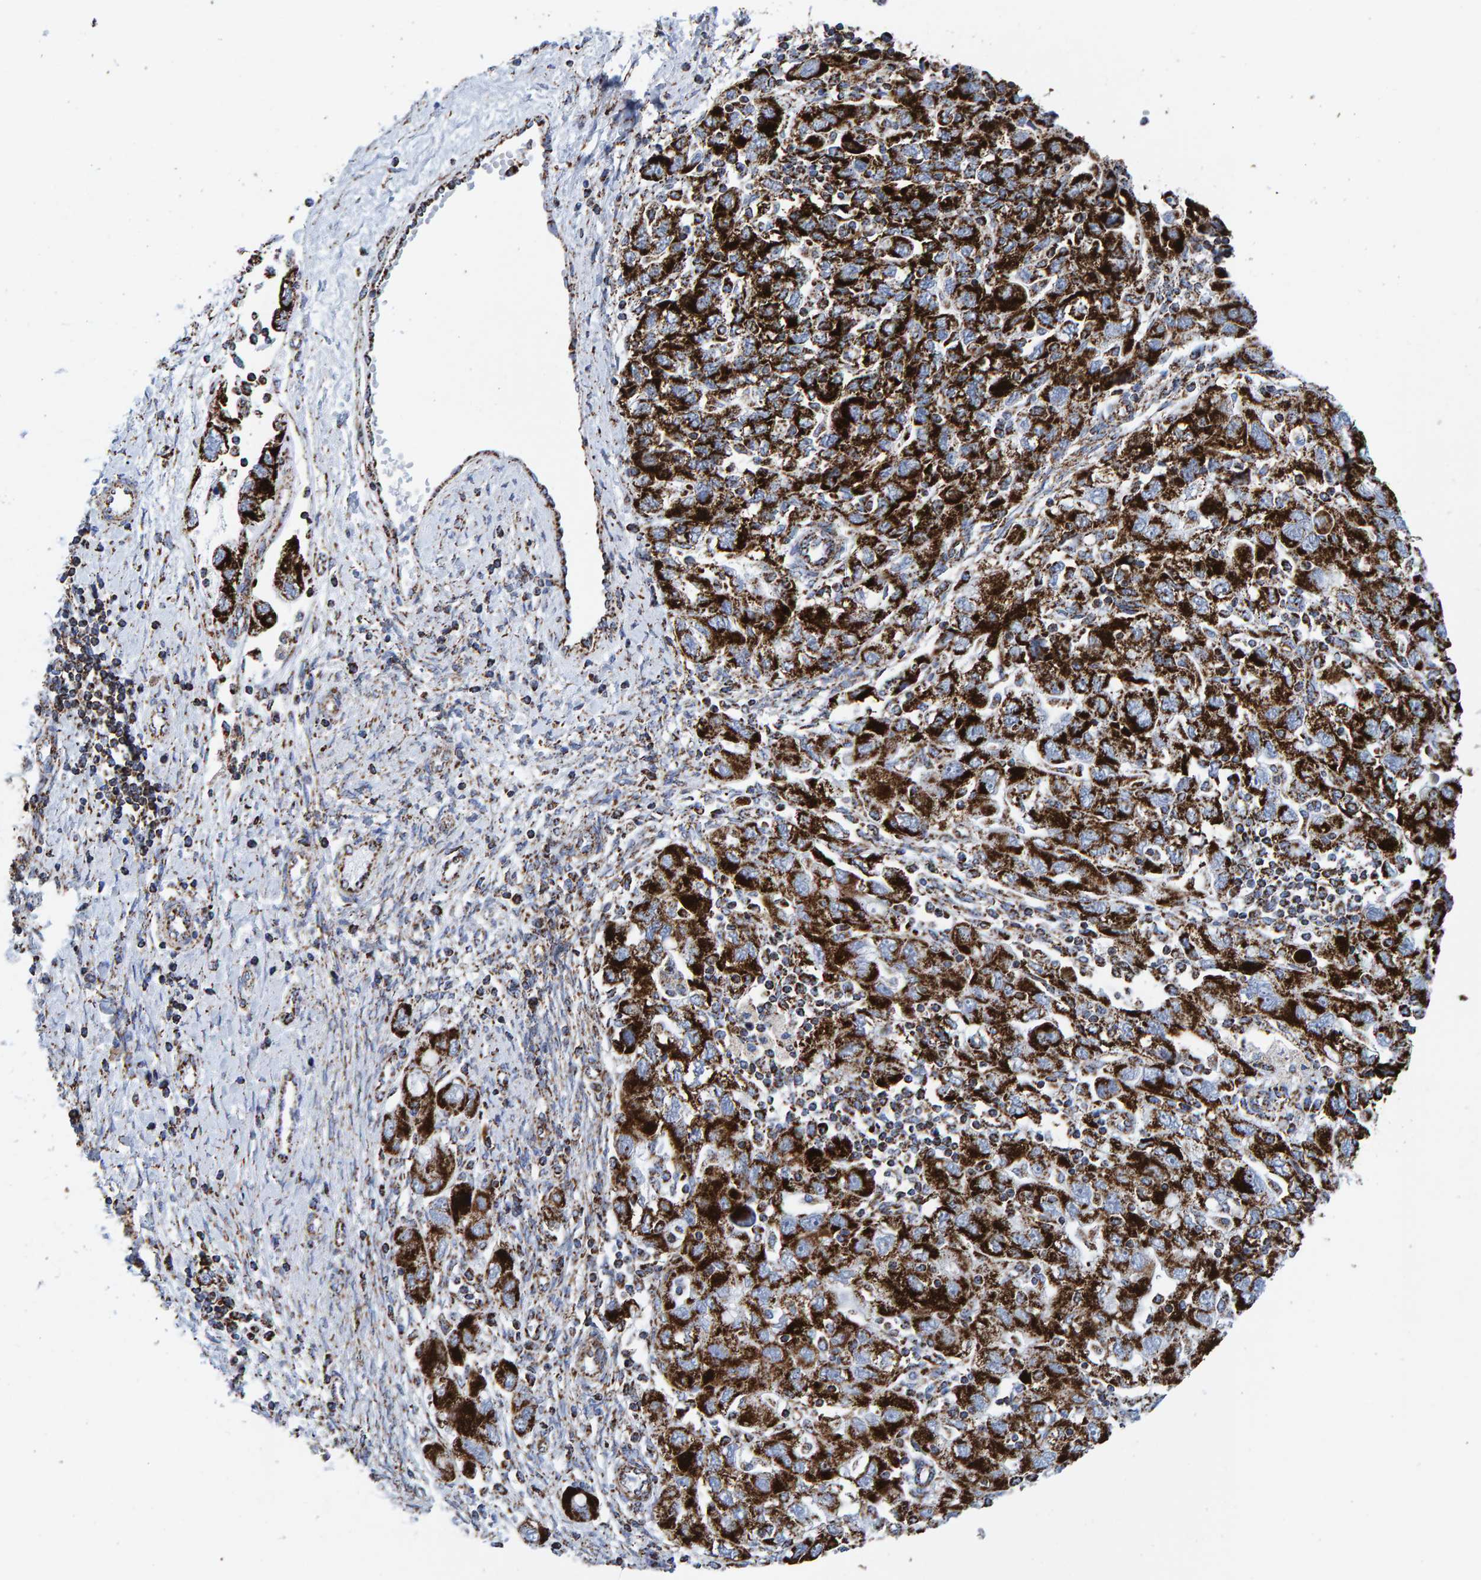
{"staining": {"intensity": "strong", "quantity": ">75%", "location": "cytoplasmic/membranous"}, "tissue": "ovarian cancer", "cell_type": "Tumor cells", "image_type": "cancer", "snomed": [{"axis": "morphology", "description": "Carcinoma, NOS"}, {"axis": "morphology", "description": "Cystadenocarcinoma, serous, NOS"}, {"axis": "topography", "description": "Ovary"}], "caption": "IHC histopathology image of neoplastic tissue: human ovarian cancer (serous cystadenocarcinoma) stained using immunohistochemistry (IHC) reveals high levels of strong protein expression localized specifically in the cytoplasmic/membranous of tumor cells, appearing as a cytoplasmic/membranous brown color.", "gene": "ENSG00000262660", "patient": {"sex": "female", "age": 69}}